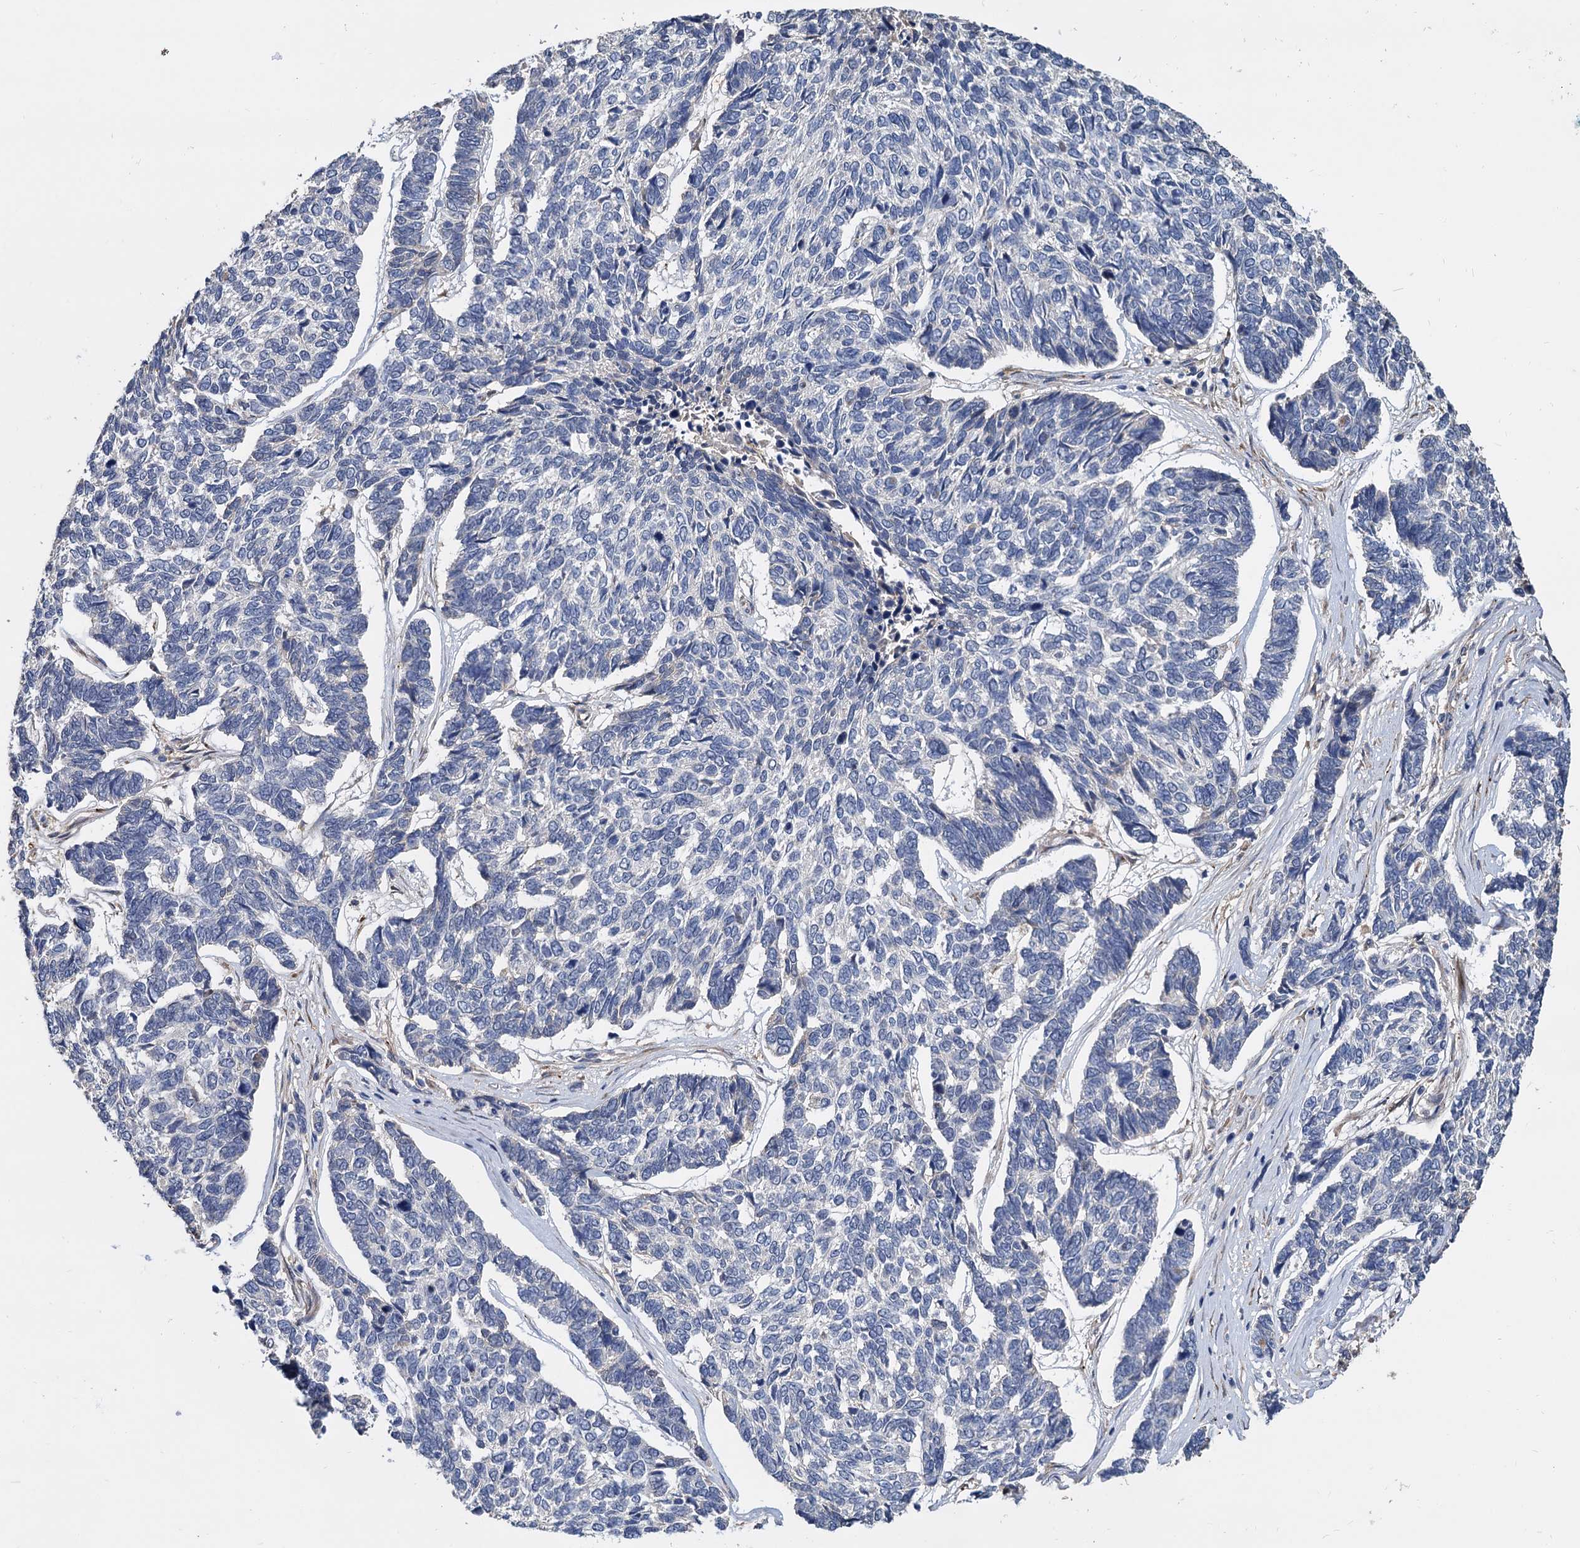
{"staining": {"intensity": "negative", "quantity": "none", "location": "none"}, "tissue": "skin cancer", "cell_type": "Tumor cells", "image_type": "cancer", "snomed": [{"axis": "morphology", "description": "Basal cell carcinoma"}, {"axis": "topography", "description": "Skin"}], "caption": "Immunohistochemical staining of basal cell carcinoma (skin) shows no significant expression in tumor cells.", "gene": "ALKBH7", "patient": {"sex": "female", "age": 65}}